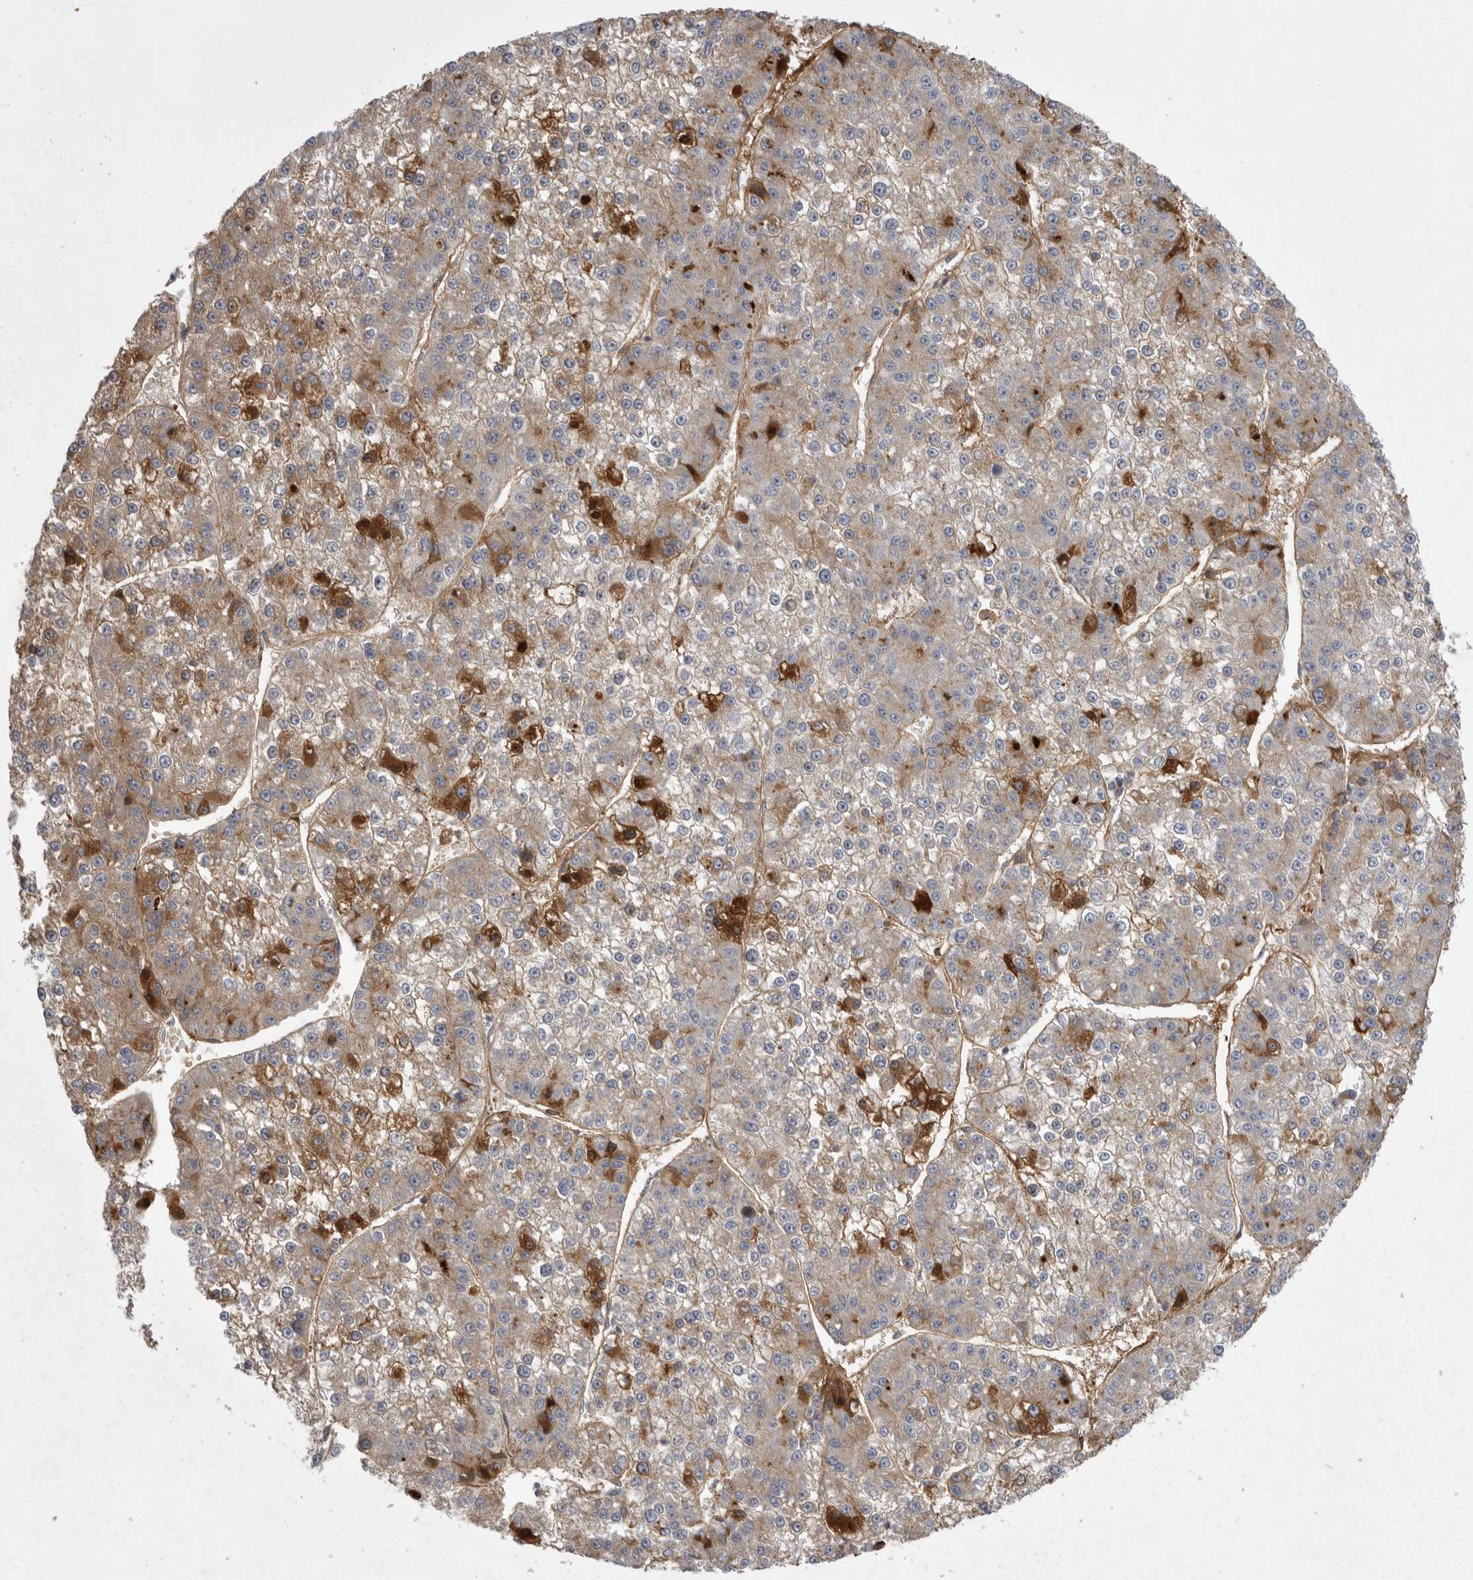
{"staining": {"intensity": "moderate", "quantity": ">75%", "location": "cytoplasmic/membranous"}, "tissue": "liver cancer", "cell_type": "Tumor cells", "image_type": "cancer", "snomed": [{"axis": "morphology", "description": "Carcinoma, Hepatocellular, NOS"}, {"axis": "topography", "description": "Liver"}], "caption": "Liver cancer stained with DAB immunohistochemistry (IHC) exhibits medium levels of moderate cytoplasmic/membranous staining in about >75% of tumor cells.", "gene": "CRP", "patient": {"sex": "female", "age": 73}}